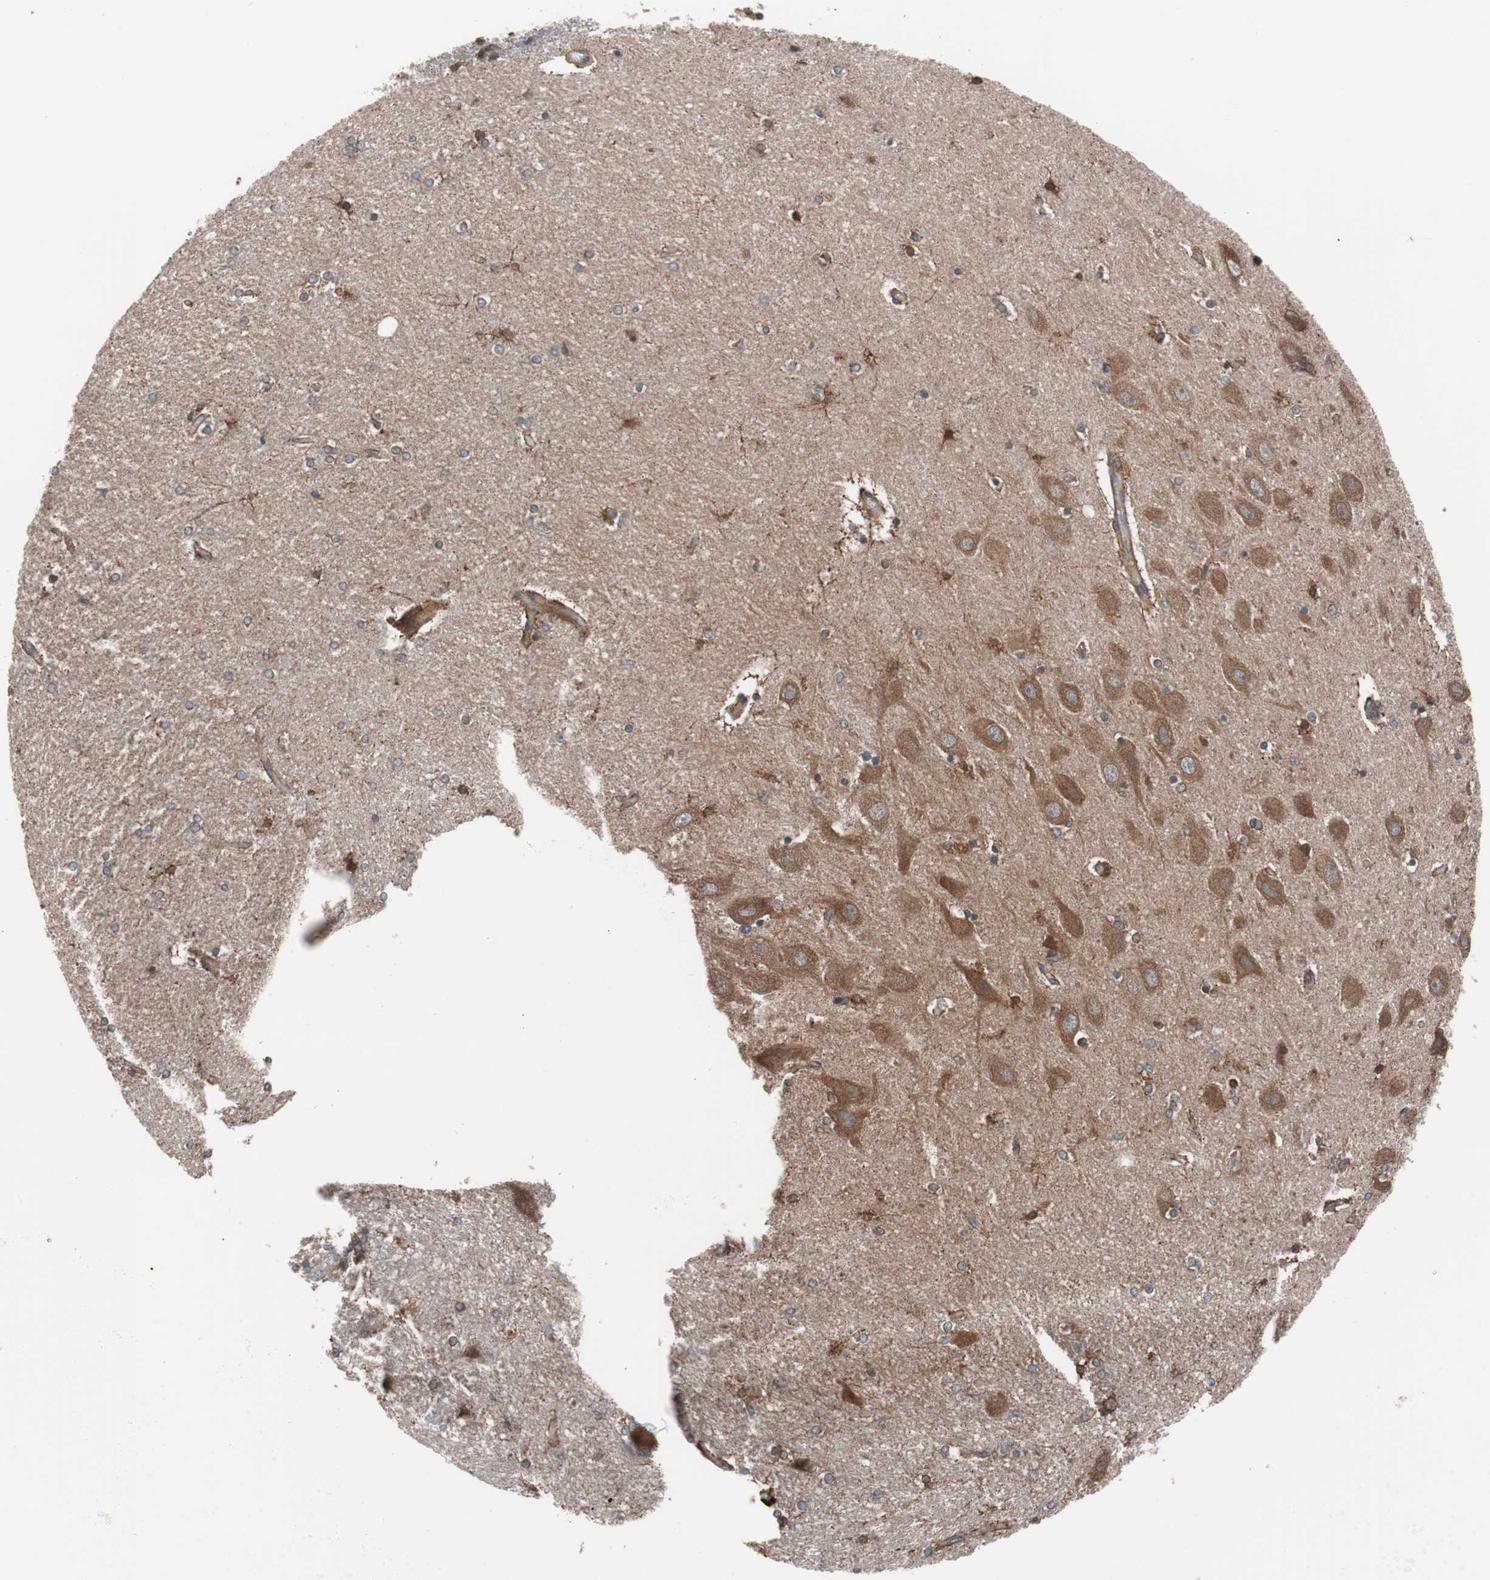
{"staining": {"intensity": "moderate", "quantity": "25%-75%", "location": "cytoplasmic/membranous"}, "tissue": "hippocampus", "cell_type": "Glial cells", "image_type": "normal", "snomed": [{"axis": "morphology", "description": "Normal tissue, NOS"}, {"axis": "topography", "description": "Hippocampus"}], "caption": "A medium amount of moderate cytoplasmic/membranous expression is present in approximately 25%-75% of glial cells in unremarkable hippocampus.", "gene": "SEC31A", "patient": {"sex": "female", "age": 54}}